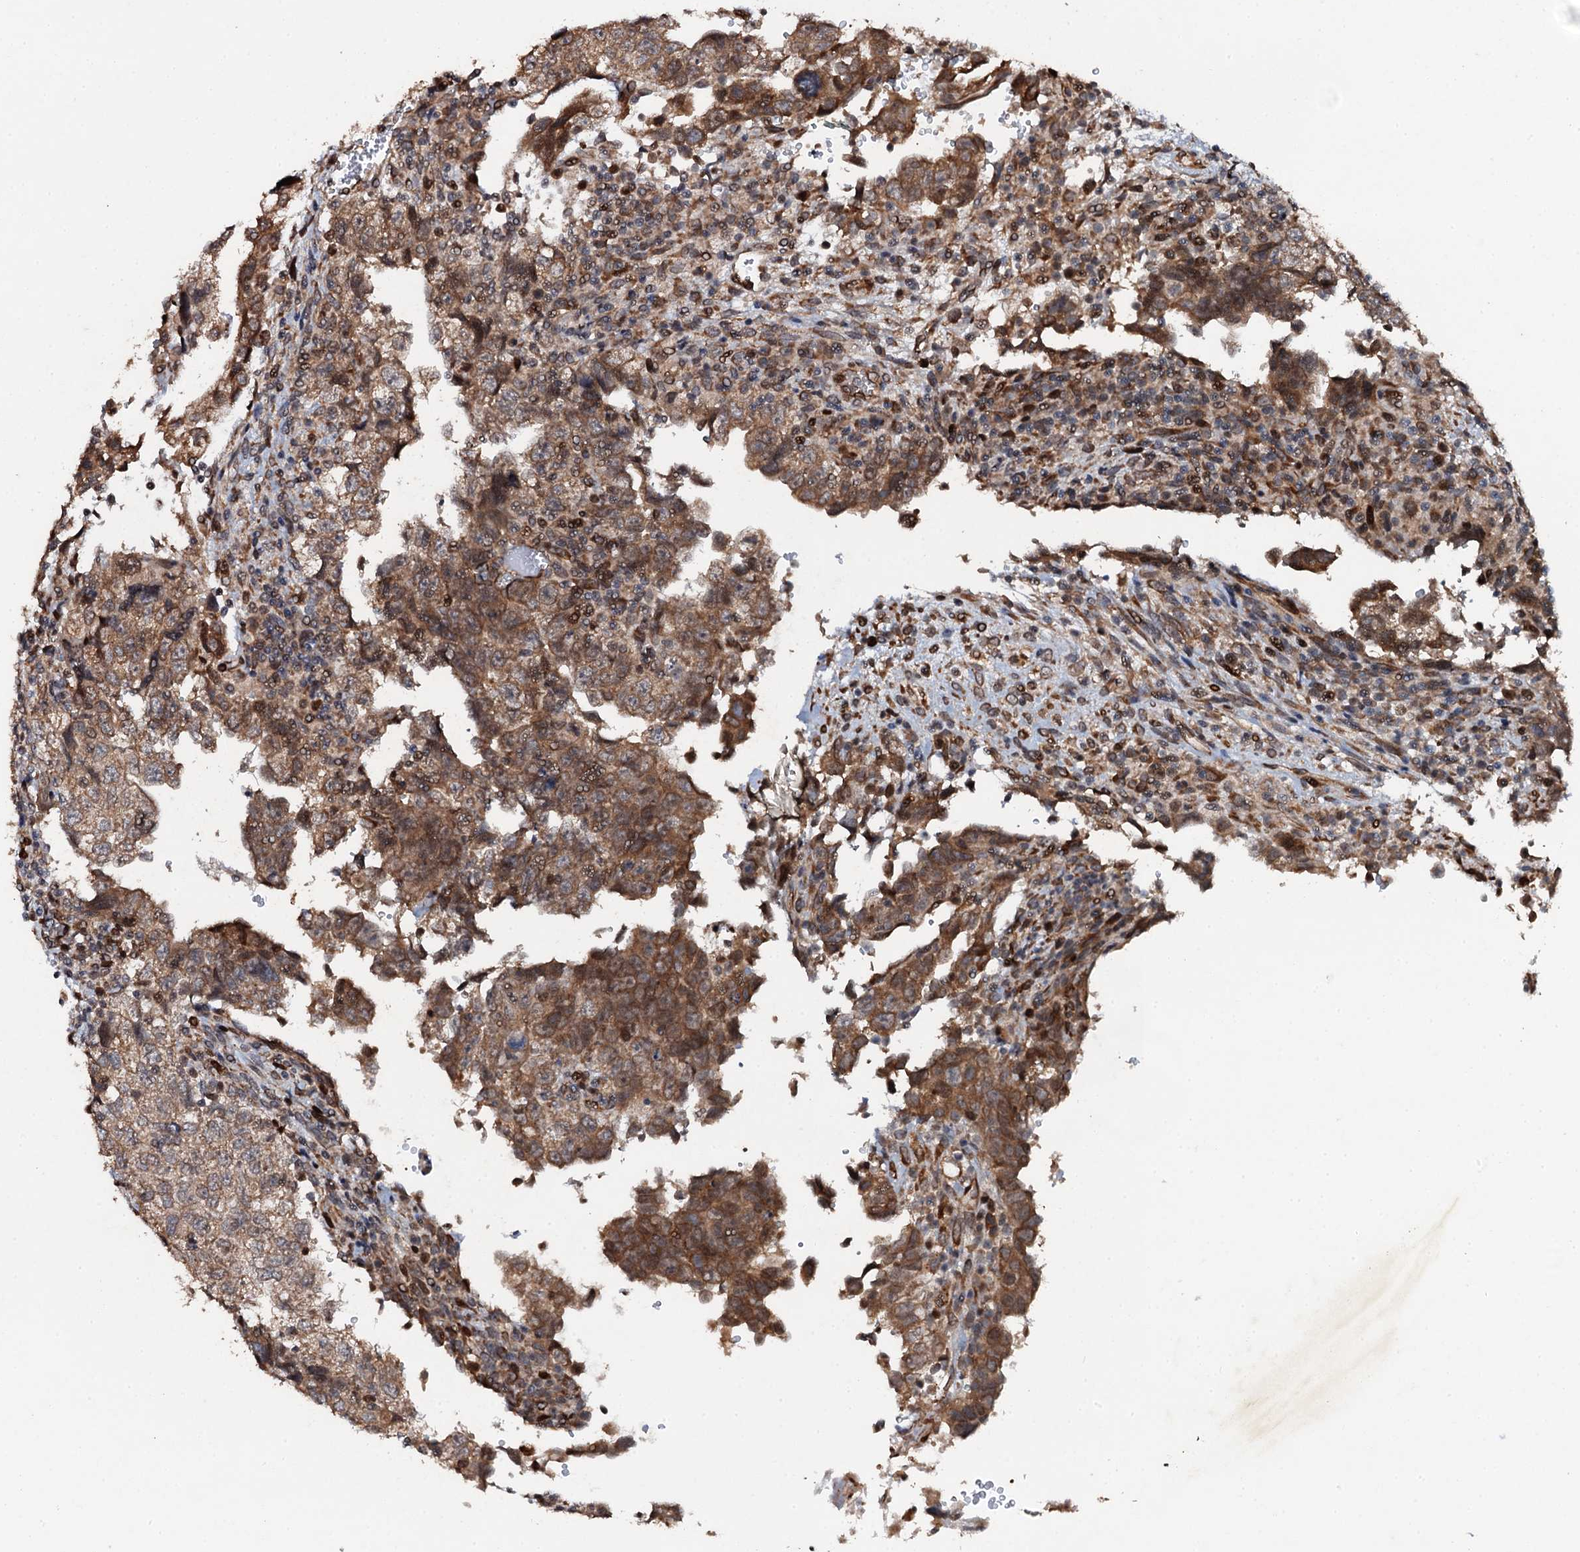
{"staining": {"intensity": "moderate", "quantity": ">75%", "location": "cytoplasmic/membranous,nuclear"}, "tissue": "testis cancer", "cell_type": "Tumor cells", "image_type": "cancer", "snomed": [{"axis": "morphology", "description": "Carcinoma, Embryonal, NOS"}, {"axis": "topography", "description": "Testis"}], "caption": "Immunohistochemistry histopathology image of neoplastic tissue: human testis cancer (embryonal carcinoma) stained using IHC exhibits medium levels of moderate protein expression localized specifically in the cytoplasmic/membranous and nuclear of tumor cells, appearing as a cytoplasmic/membranous and nuclear brown color.", "gene": "ADAMTS10", "patient": {"sex": "male", "age": 37}}